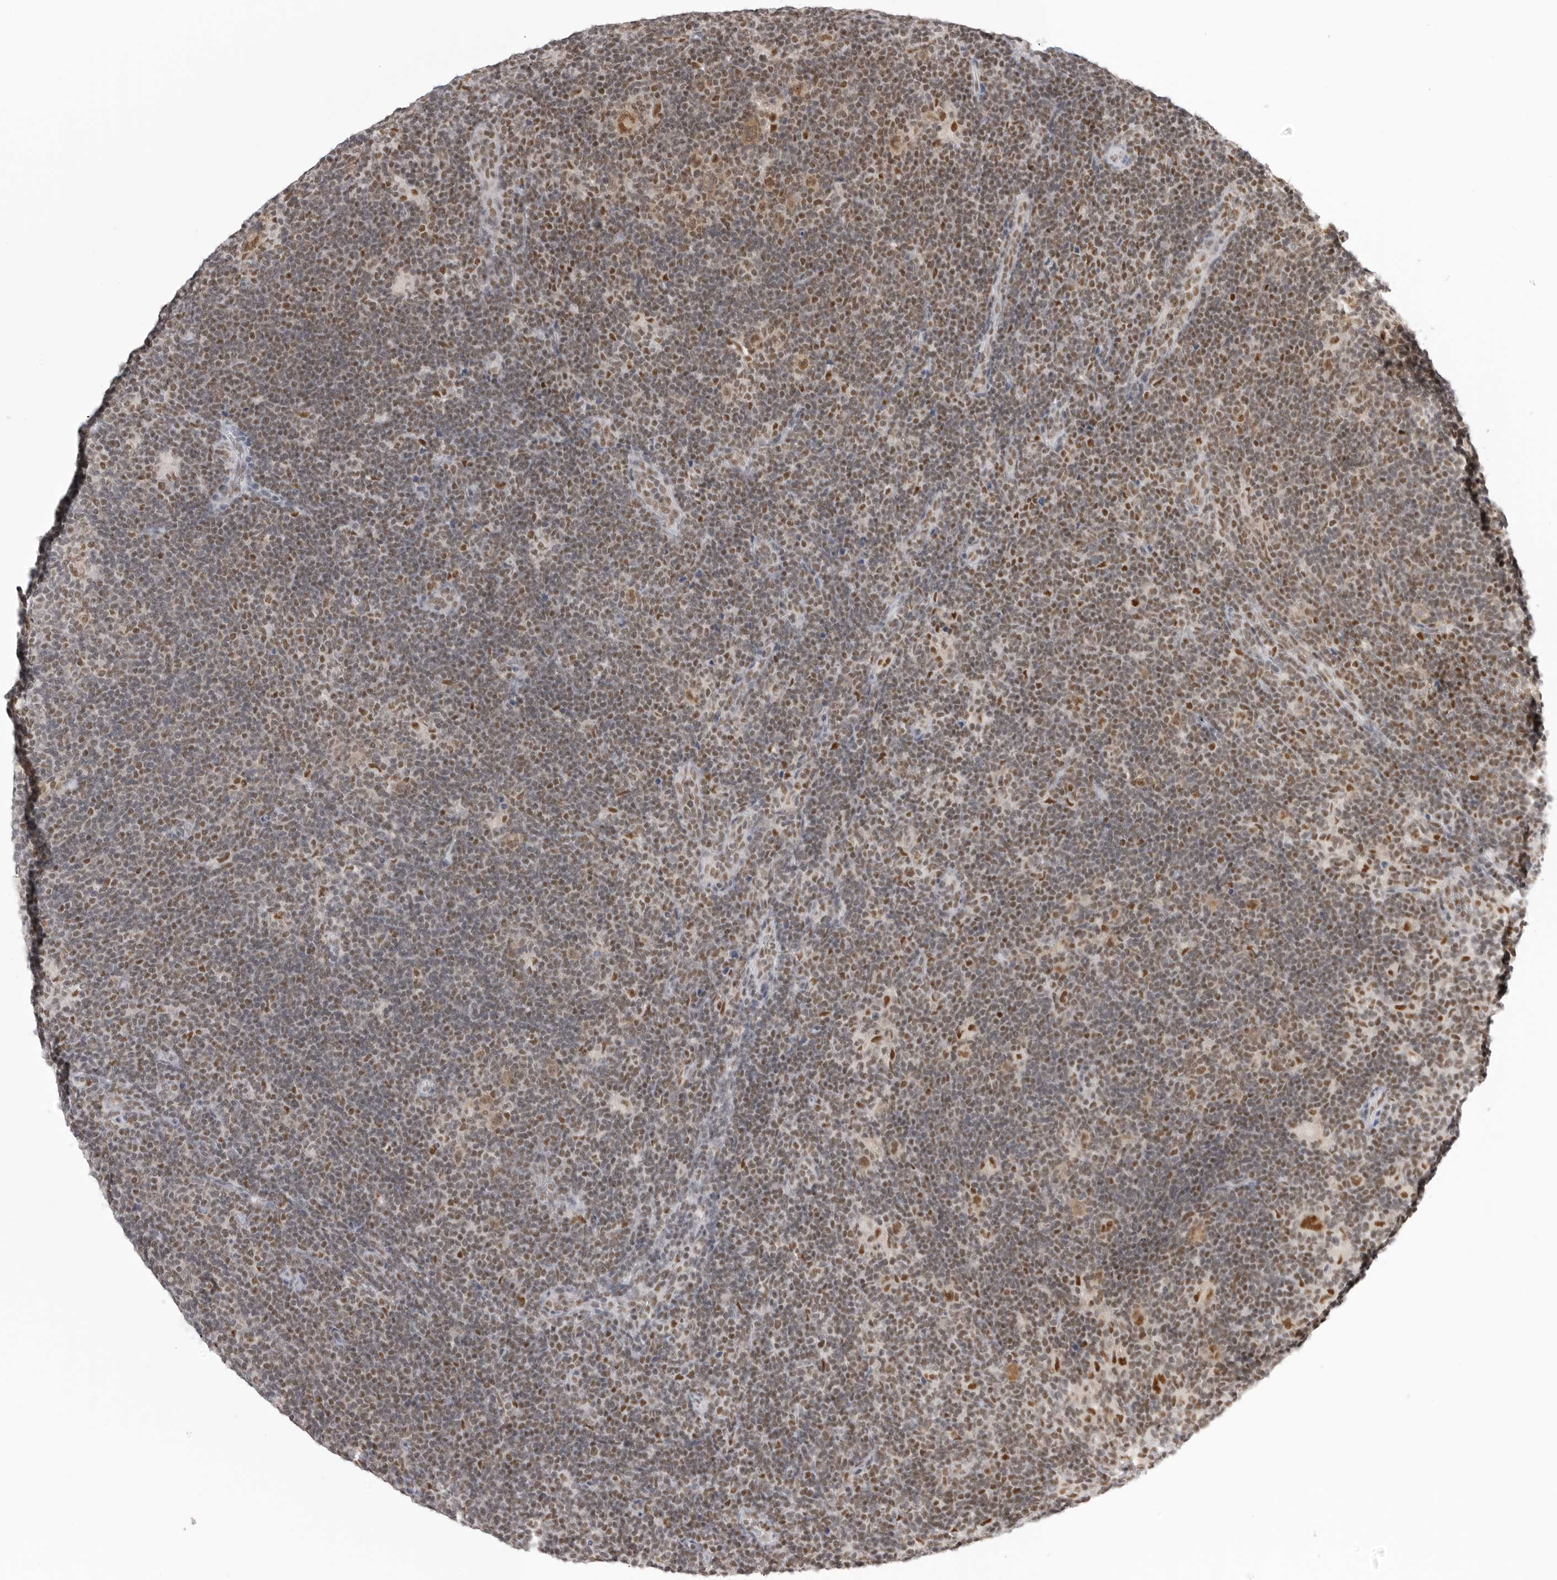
{"staining": {"intensity": "moderate", "quantity": ">75%", "location": "nuclear"}, "tissue": "lymphoma", "cell_type": "Tumor cells", "image_type": "cancer", "snomed": [{"axis": "morphology", "description": "Hodgkin's disease, NOS"}, {"axis": "topography", "description": "Lymph node"}], "caption": "Human Hodgkin's disease stained with a brown dye reveals moderate nuclear positive positivity in approximately >75% of tumor cells.", "gene": "RPA2", "patient": {"sex": "female", "age": 57}}